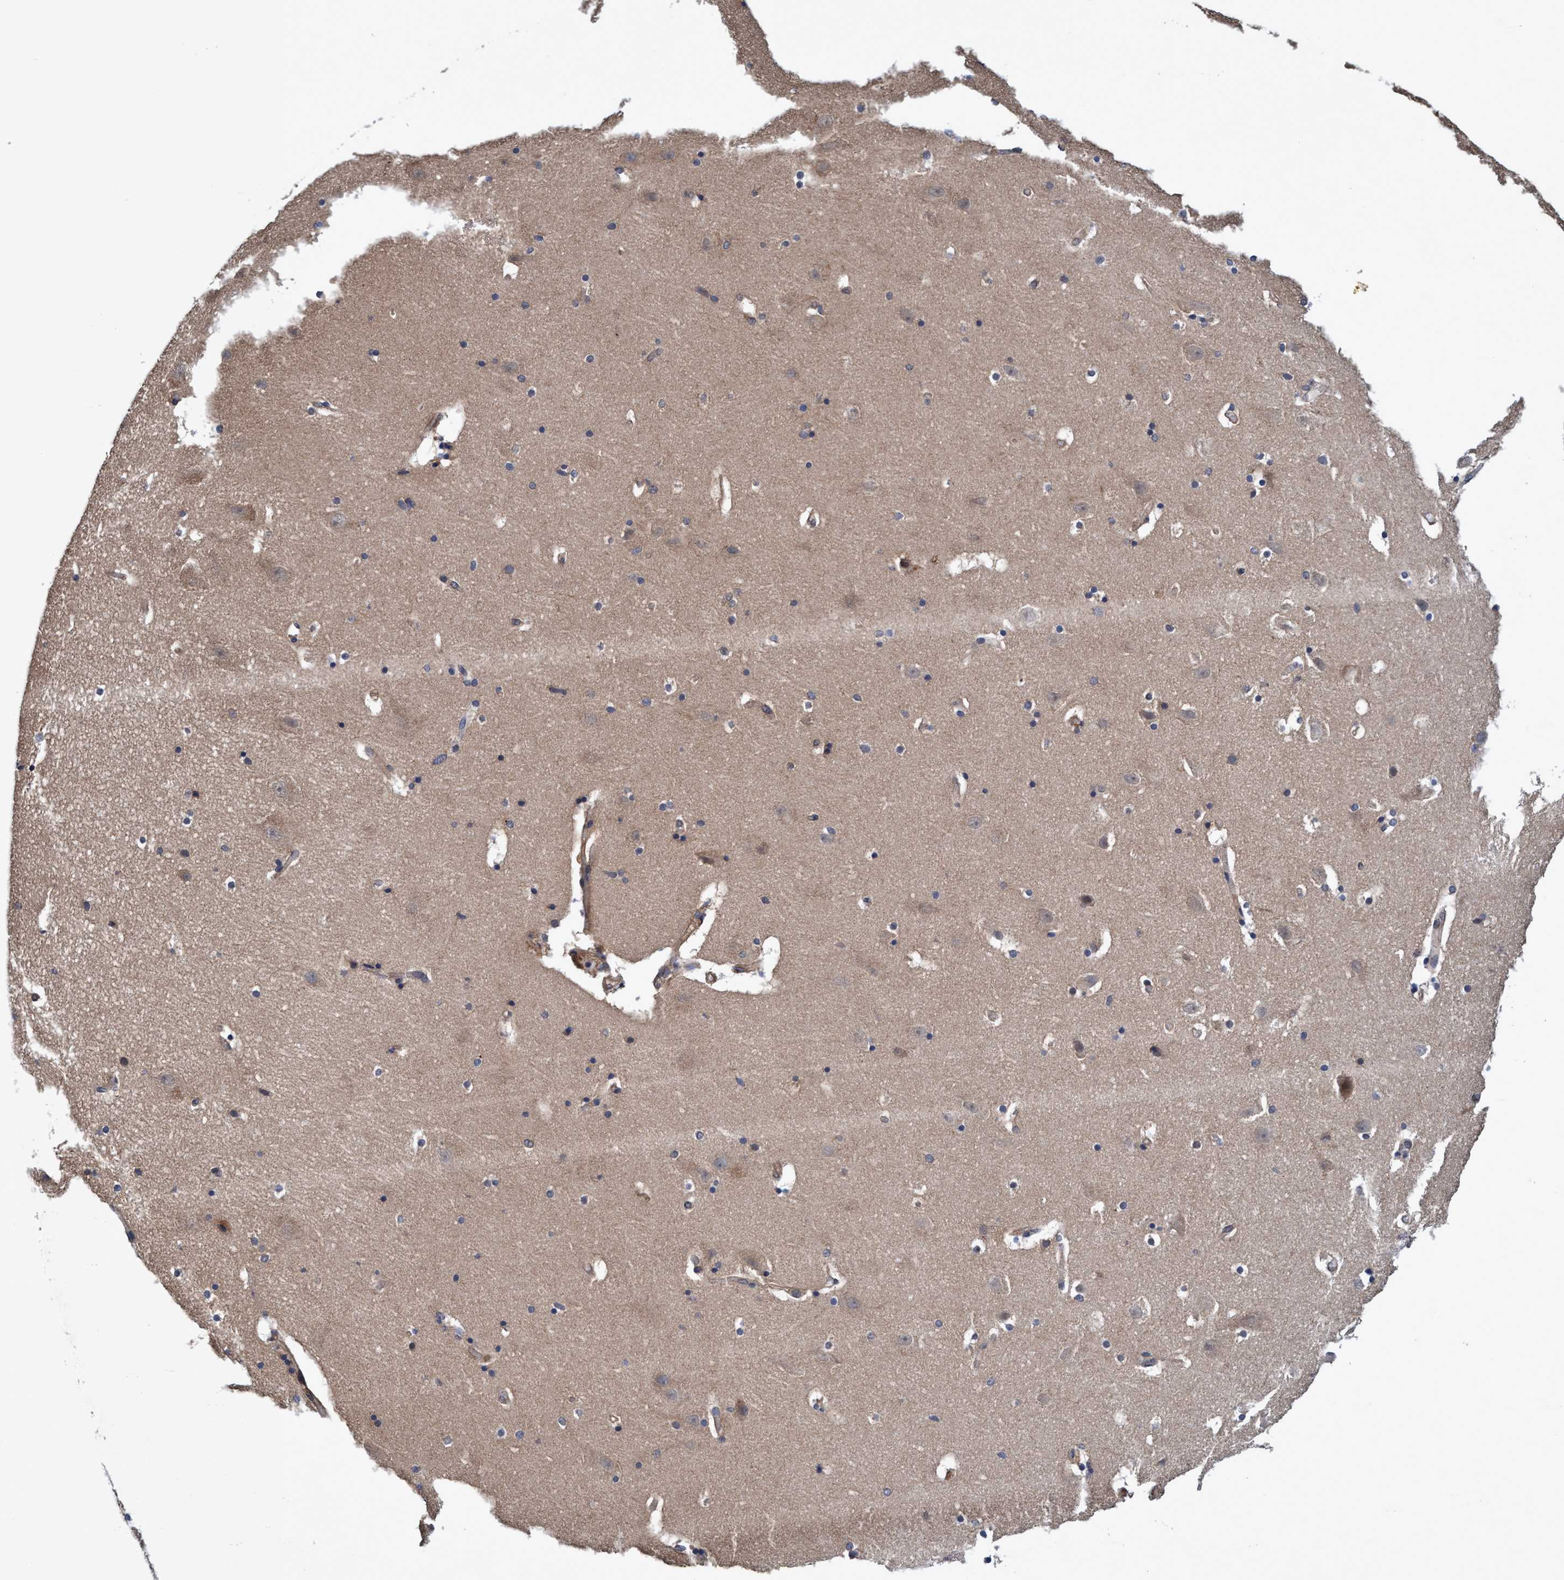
{"staining": {"intensity": "weak", "quantity": "25%-75%", "location": "cytoplasmic/membranous"}, "tissue": "hippocampus", "cell_type": "Glial cells", "image_type": "normal", "snomed": [{"axis": "morphology", "description": "Normal tissue, NOS"}, {"axis": "topography", "description": "Hippocampus"}], "caption": "Immunohistochemistry (IHC) of benign hippocampus displays low levels of weak cytoplasmic/membranous positivity in about 25%-75% of glial cells.", "gene": "CALCOCO2", "patient": {"sex": "male", "age": 45}}